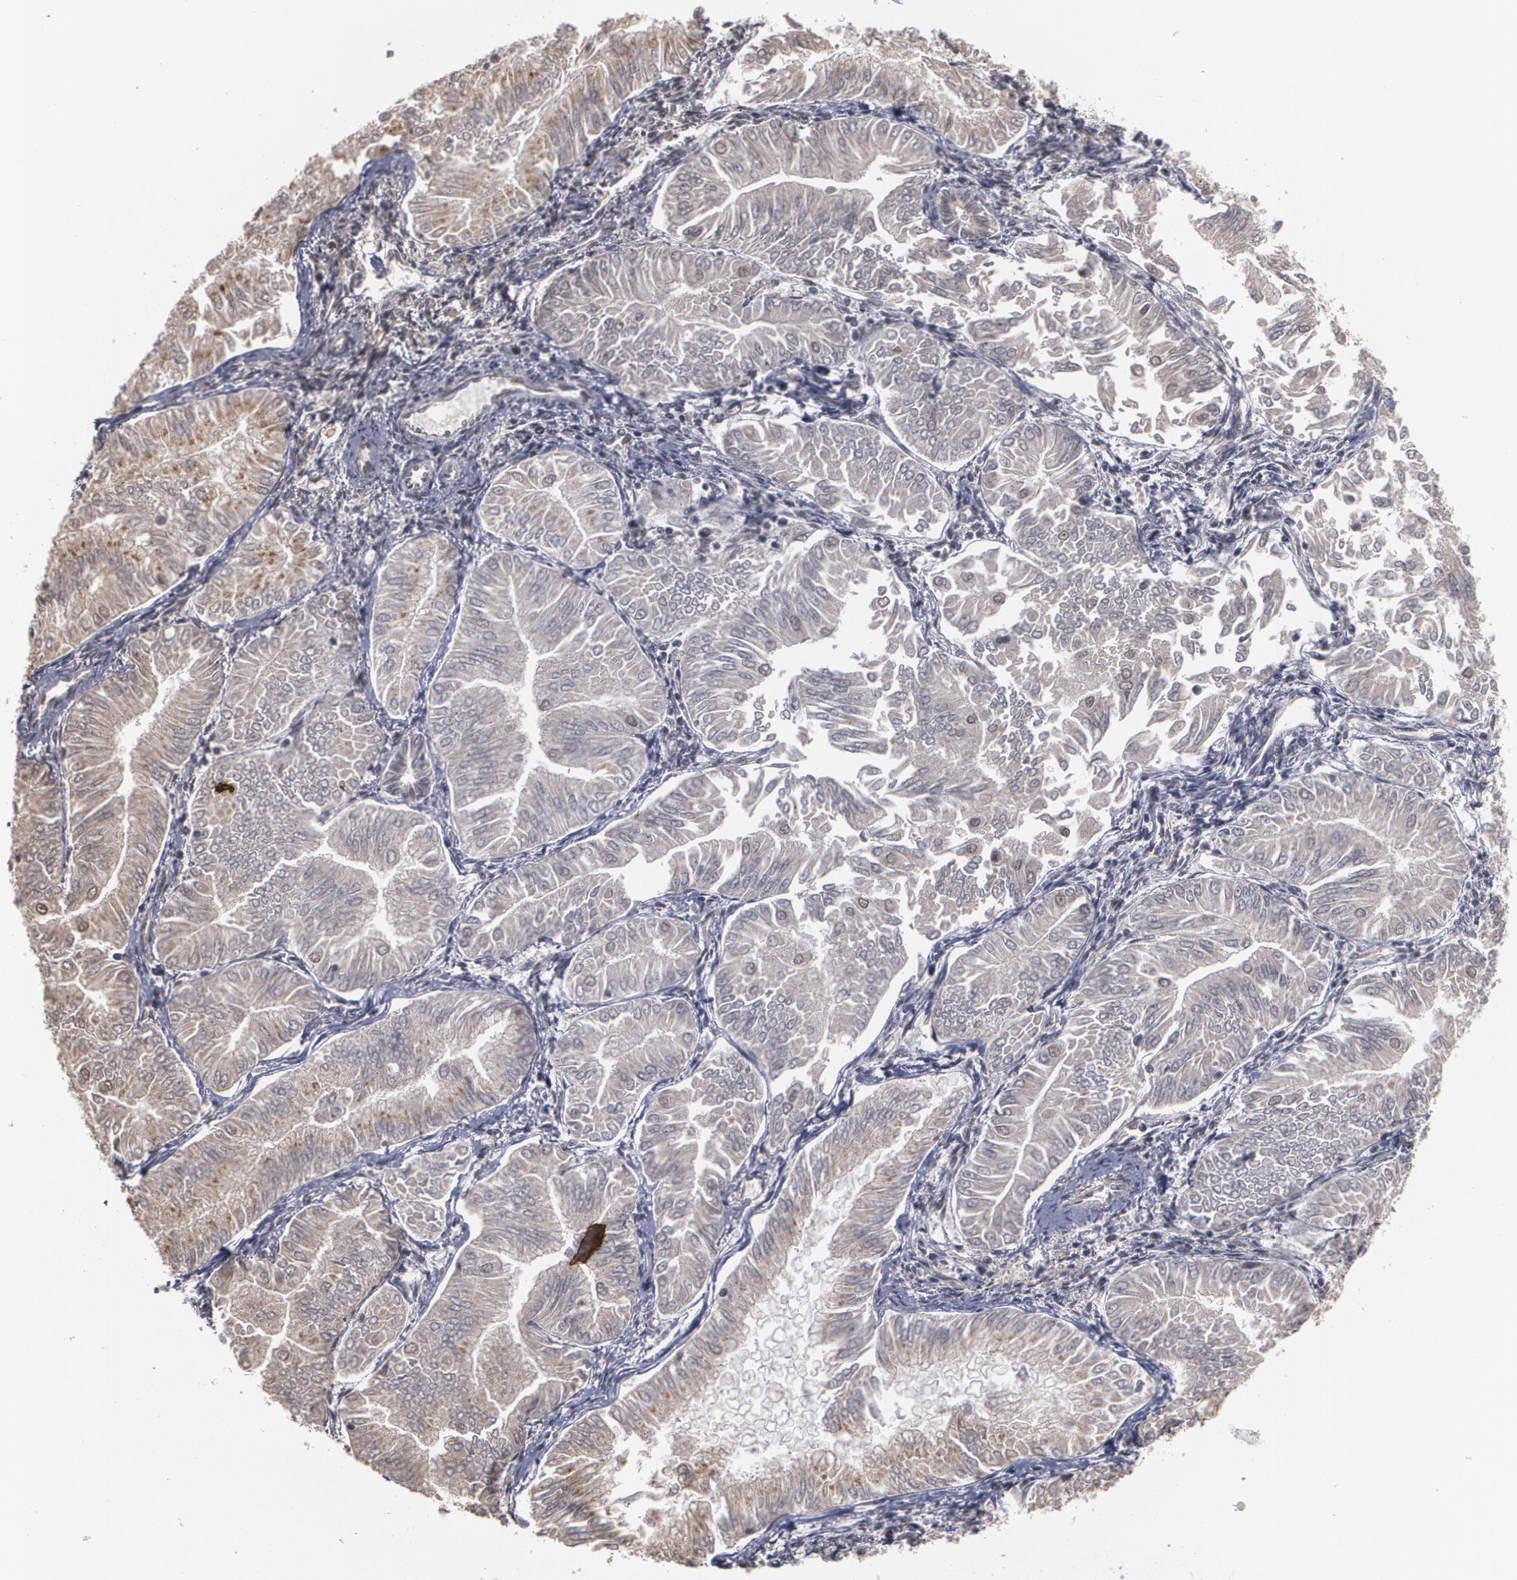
{"staining": {"intensity": "weak", "quantity": ">75%", "location": "cytoplasmic/membranous"}, "tissue": "endometrial cancer", "cell_type": "Tumor cells", "image_type": "cancer", "snomed": [{"axis": "morphology", "description": "Adenocarcinoma, NOS"}, {"axis": "topography", "description": "Endometrium"}], "caption": "This micrograph demonstrates adenocarcinoma (endometrial) stained with IHC to label a protein in brown. The cytoplasmic/membranous of tumor cells show weak positivity for the protein. Nuclei are counter-stained blue.", "gene": "ZNF75A", "patient": {"sex": "female", "age": 53}}